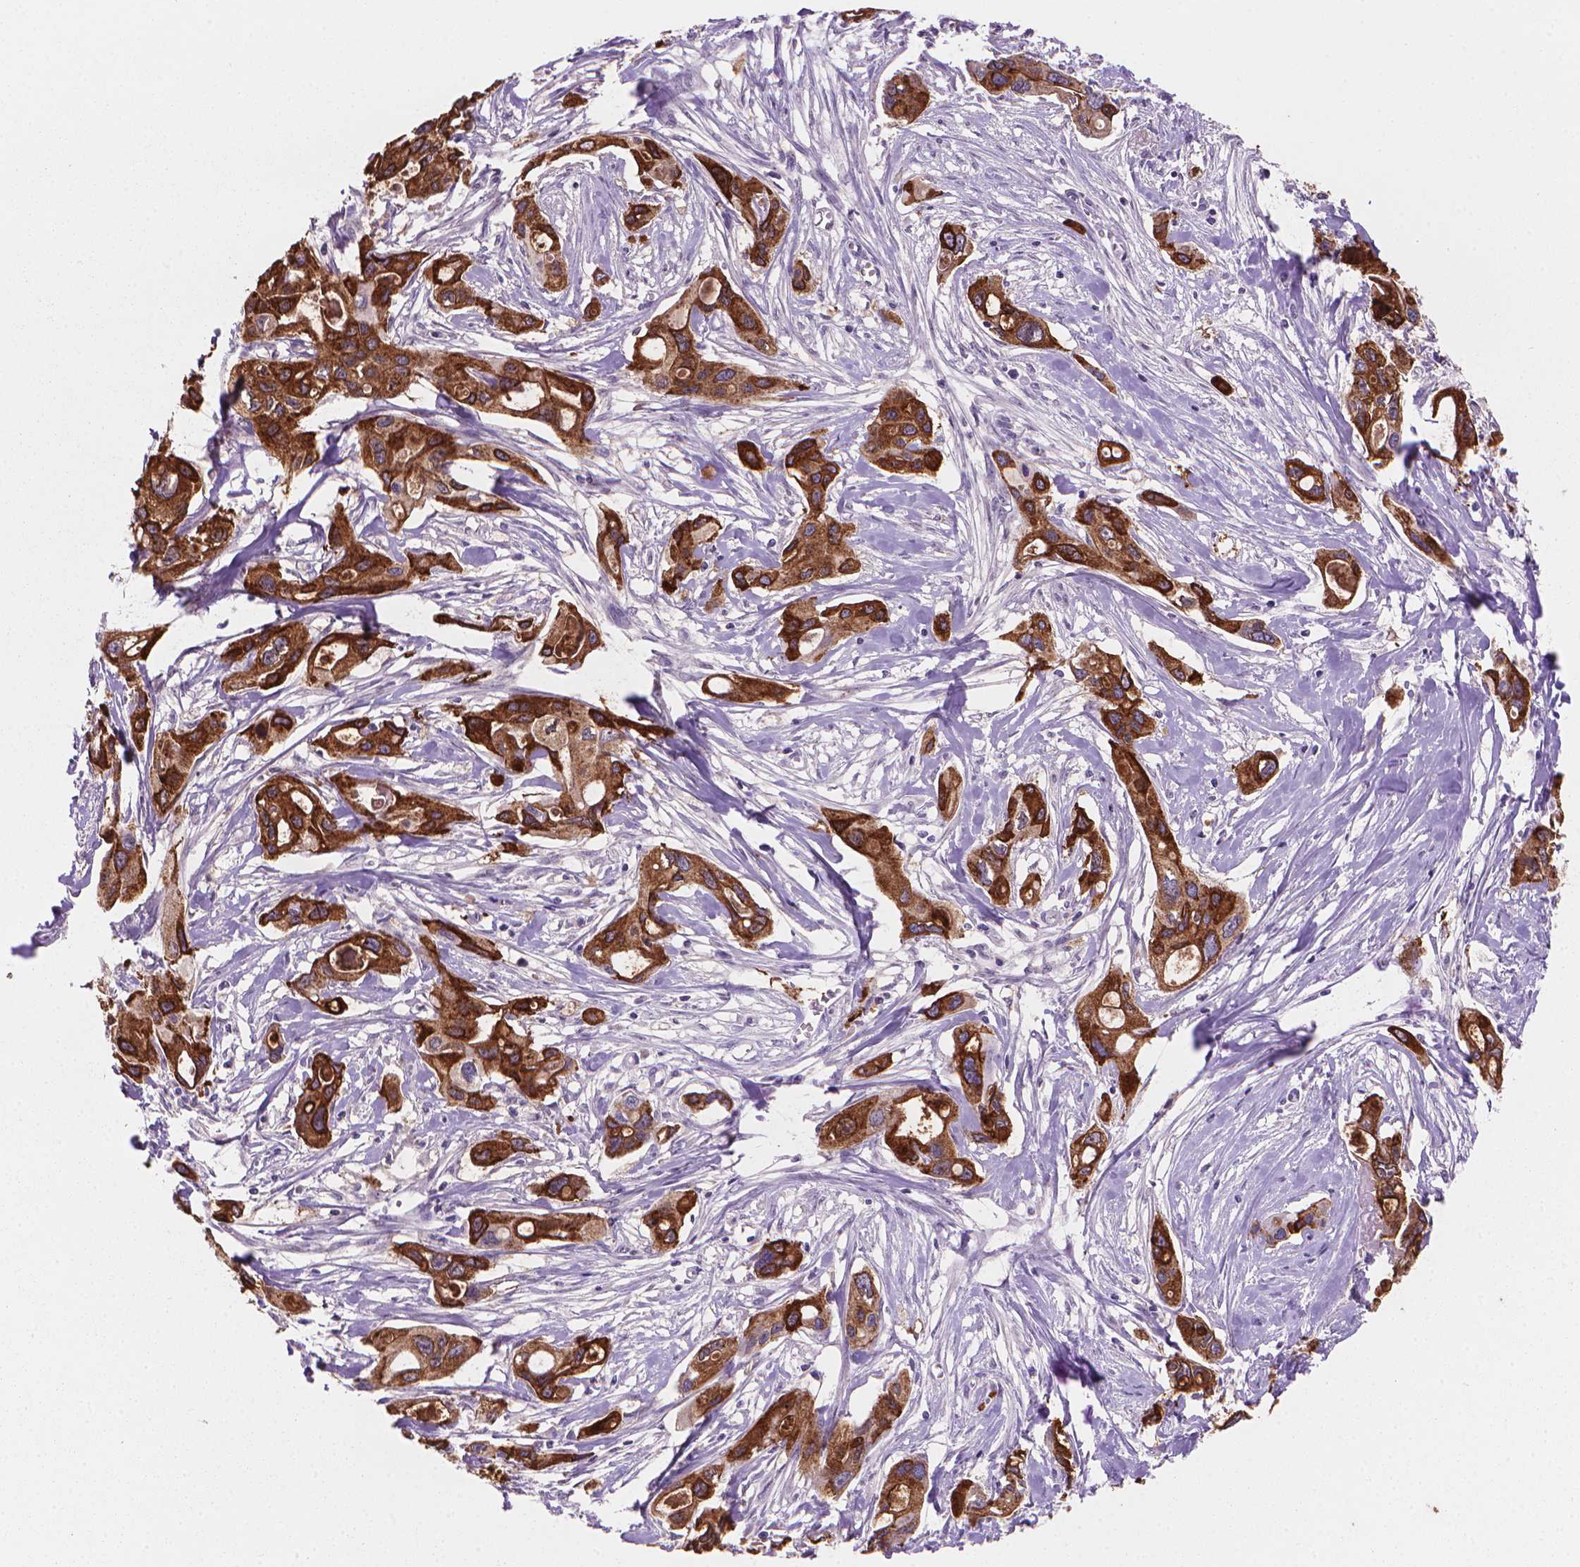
{"staining": {"intensity": "strong", "quantity": ">75%", "location": "cytoplasmic/membranous"}, "tissue": "pancreatic cancer", "cell_type": "Tumor cells", "image_type": "cancer", "snomed": [{"axis": "morphology", "description": "Adenocarcinoma, NOS"}, {"axis": "topography", "description": "Pancreas"}], "caption": "Immunohistochemistry (IHC) (DAB (3,3'-diaminobenzidine)) staining of pancreatic cancer (adenocarcinoma) reveals strong cytoplasmic/membranous protein positivity in about >75% of tumor cells.", "gene": "MUC1", "patient": {"sex": "male", "age": 60}}